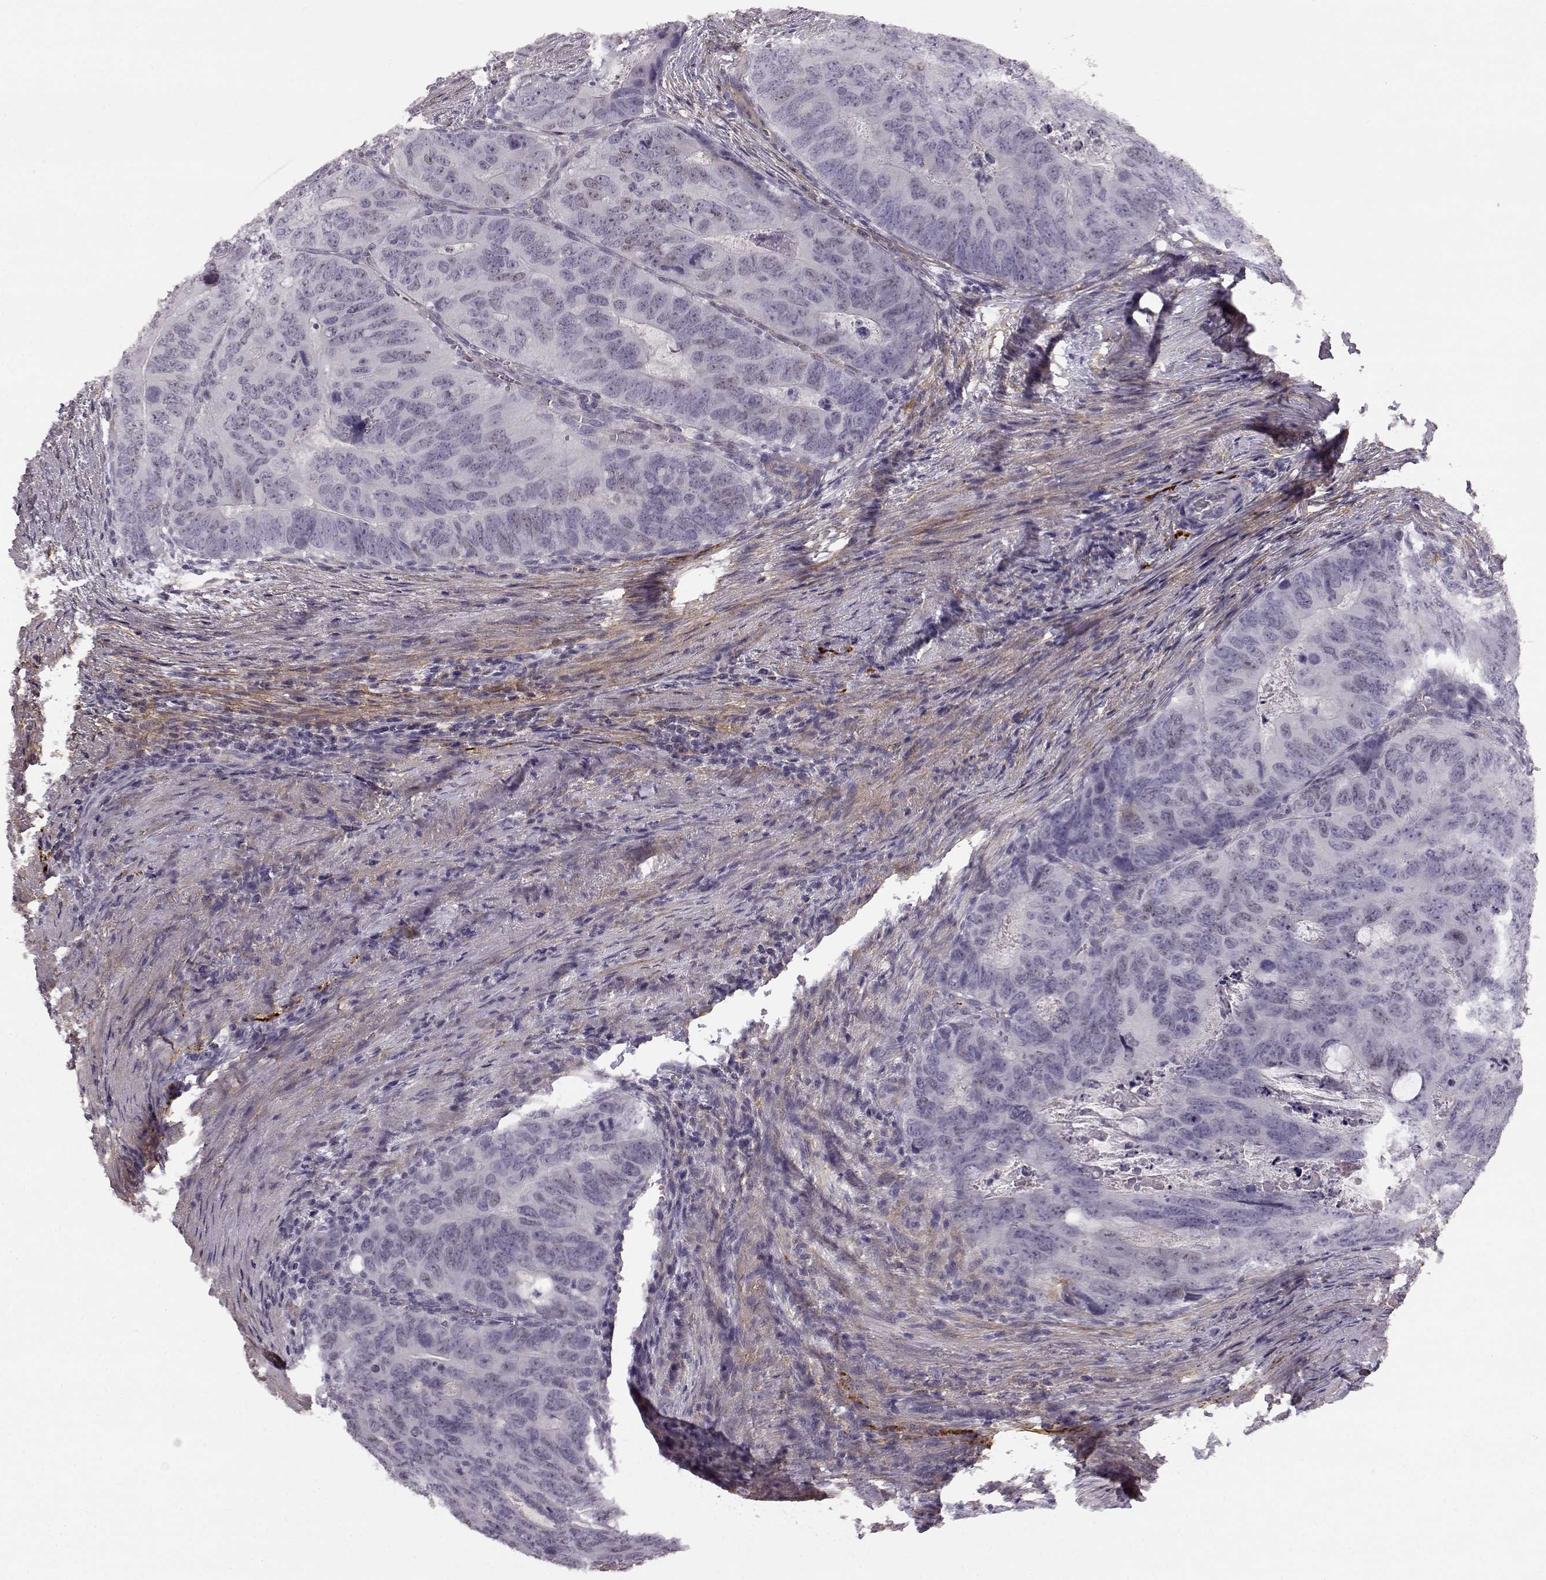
{"staining": {"intensity": "negative", "quantity": "none", "location": "none"}, "tissue": "colorectal cancer", "cell_type": "Tumor cells", "image_type": "cancer", "snomed": [{"axis": "morphology", "description": "Adenocarcinoma, NOS"}, {"axis": "topography", "description": "Colon"}], "caption": "A histopathology image of colorectal adenocarcinoma stained for a protein shows no brown staining in tumor cells.", "gene": "TRIM69", "patient": {"sex": "male", "age": 79}}